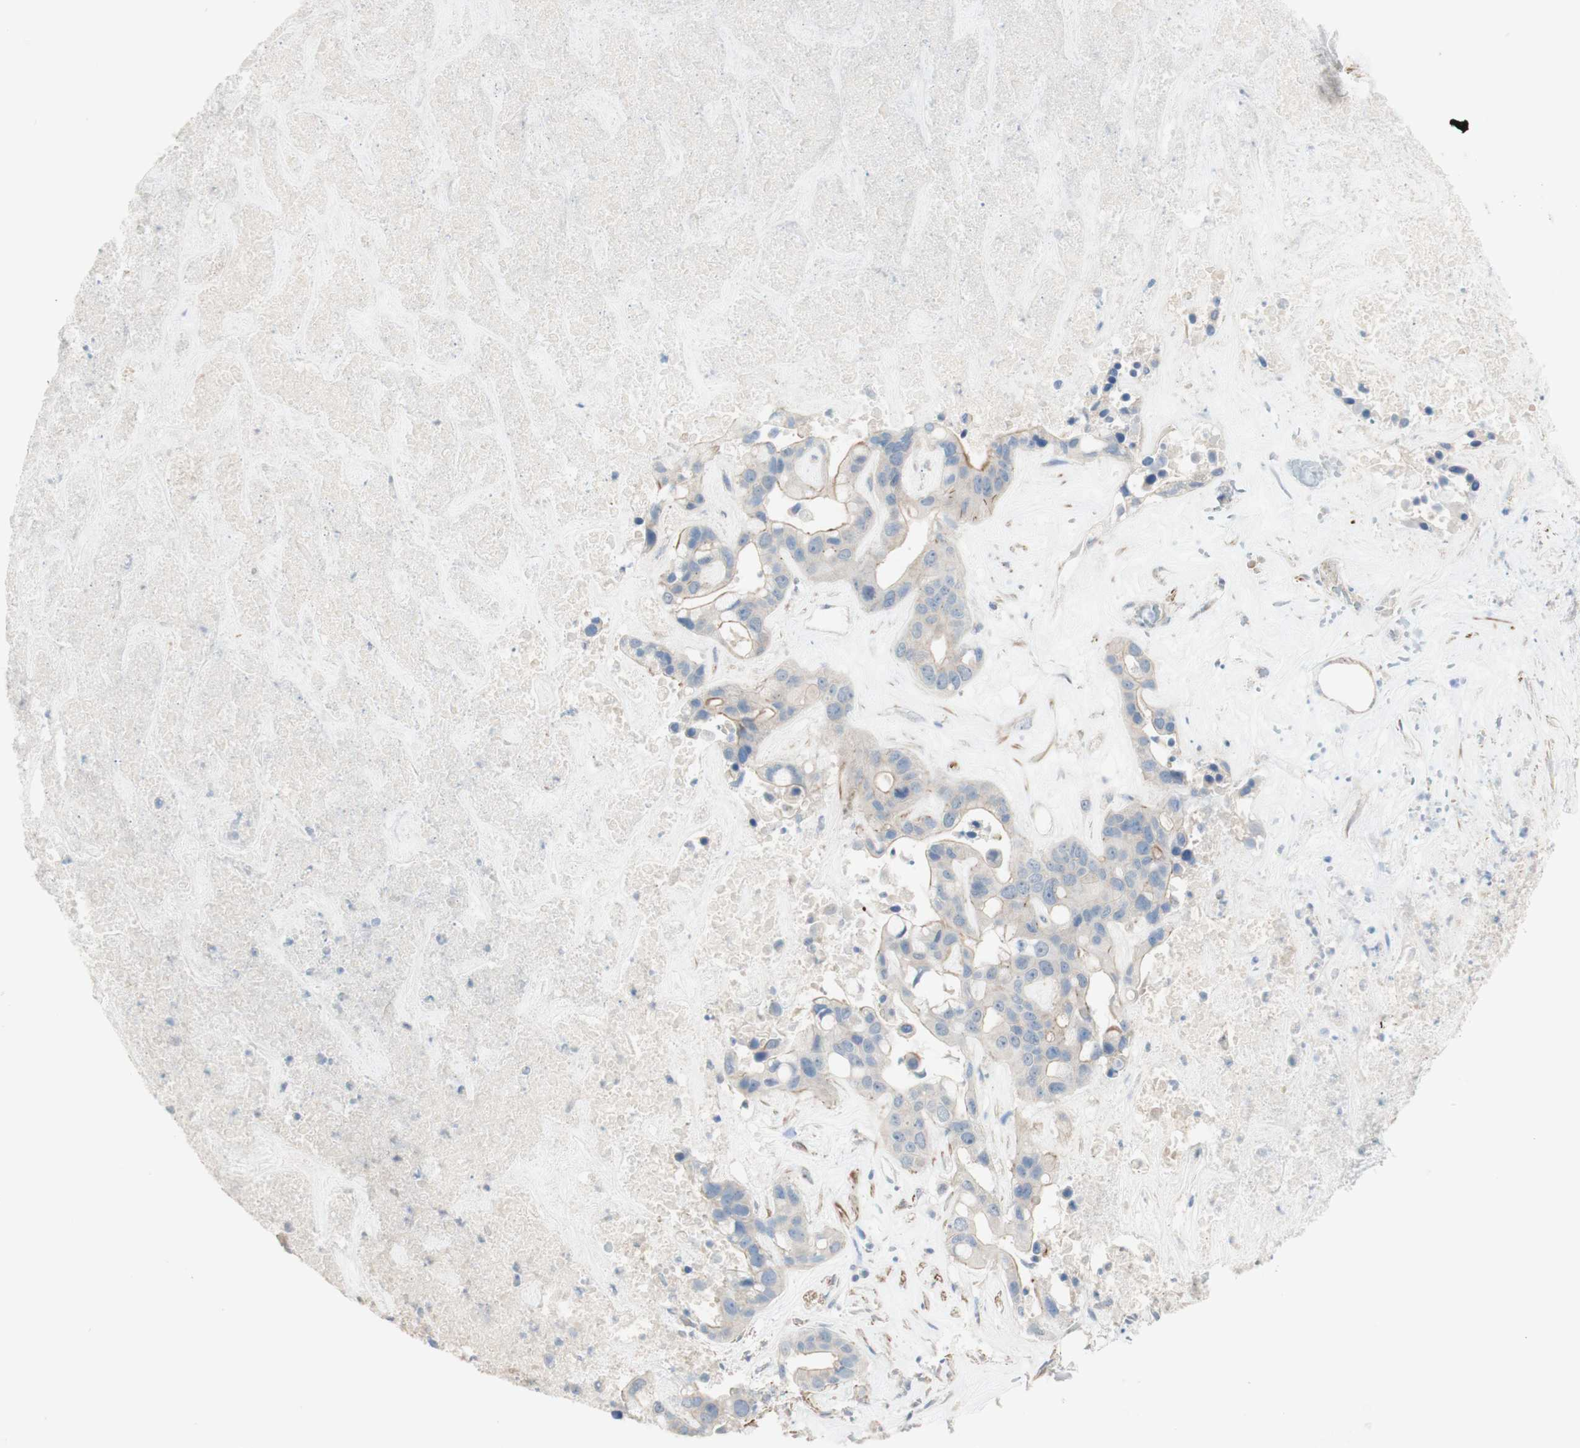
{"staining": {"intensity": "moderate", "quantity": "<25%", "location": "cytoplasmic/membranous"}, "tissue": "liver cancer", "cell_type": "Tumor cells", "image_type": "cancer", "snomed": [{"axis": "morphology", "description": "Cholangiocarcinoma"}, {"axis": "topography", "description": "Liver"}], "caption": "High-magnification brightfield microscopy of cholangiocarcinoma (liver) stained with DAB (brown) and counterstained with hematoxylin (blue). tumor cells exhibit moderate cytoplasmic/membranous positivity is present in approximately<25% of cells.", "gene": "MANEA", "patient": {"sex": "female", "age": 65}}